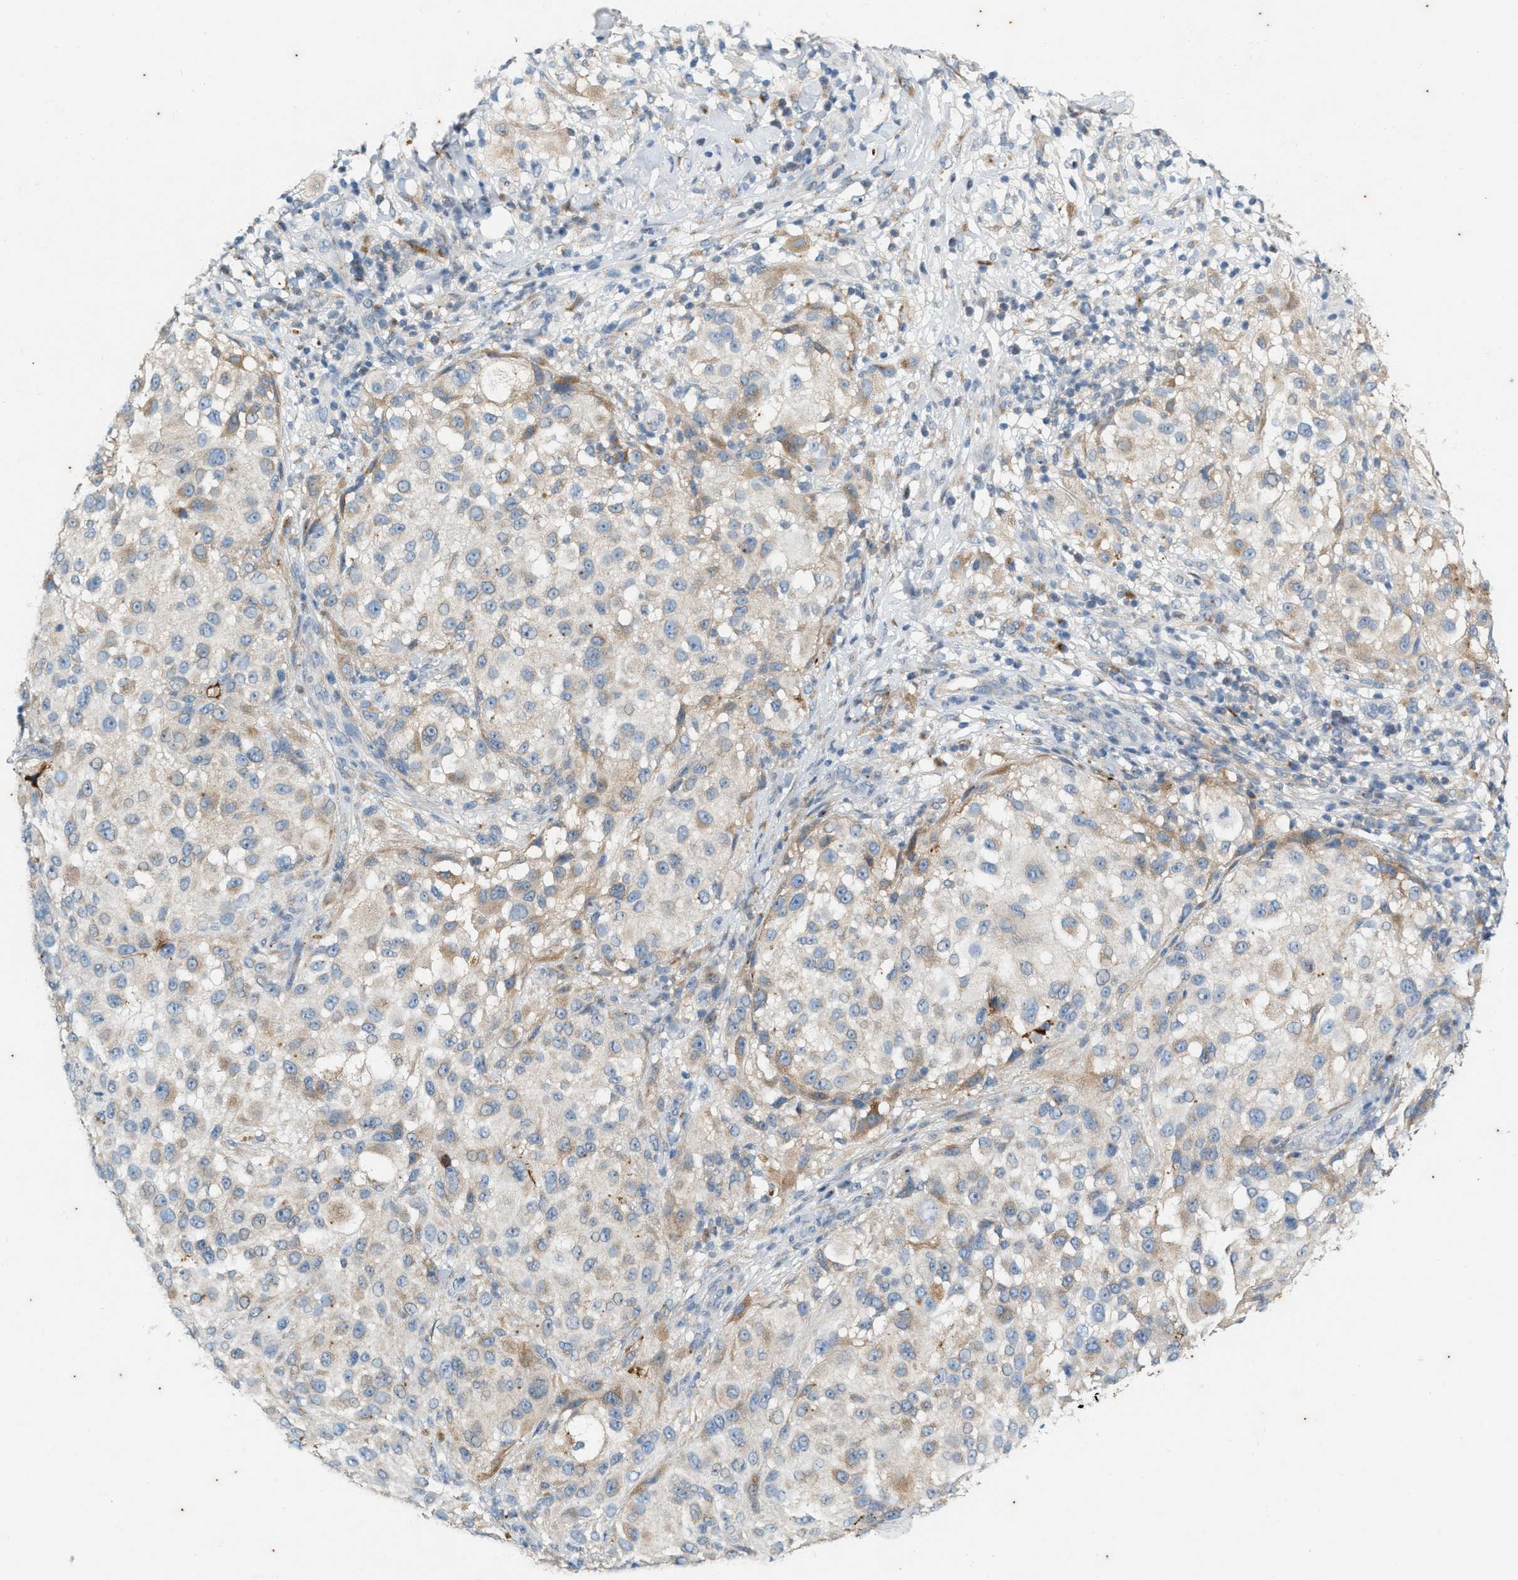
{"staining": {"intensity": "weak", "quantity": "<25%", "location": "cytoplasmic/membranous"}, "tissue": "melanoma", "cell_type": "Tumor cells", "image_type": "cancer", "snomed": [{"axis": "morphology", "description": "Necrosis, NOS"}, {"axis": "morphology", "description": "Malignant melanoma, NOS"}, {"axis": "topography", "description": "Skin"}], "caption": "DAB (3,3'-diaminobenzidine) immunohistochemical staining of malignant melanoma reveals no significant positivity in tumor cells. (Immunohistochemistry, brightfield microscopy, high magnification).", "gene": "CHPF2", "patient": {"sex": "female", "age": 87}}